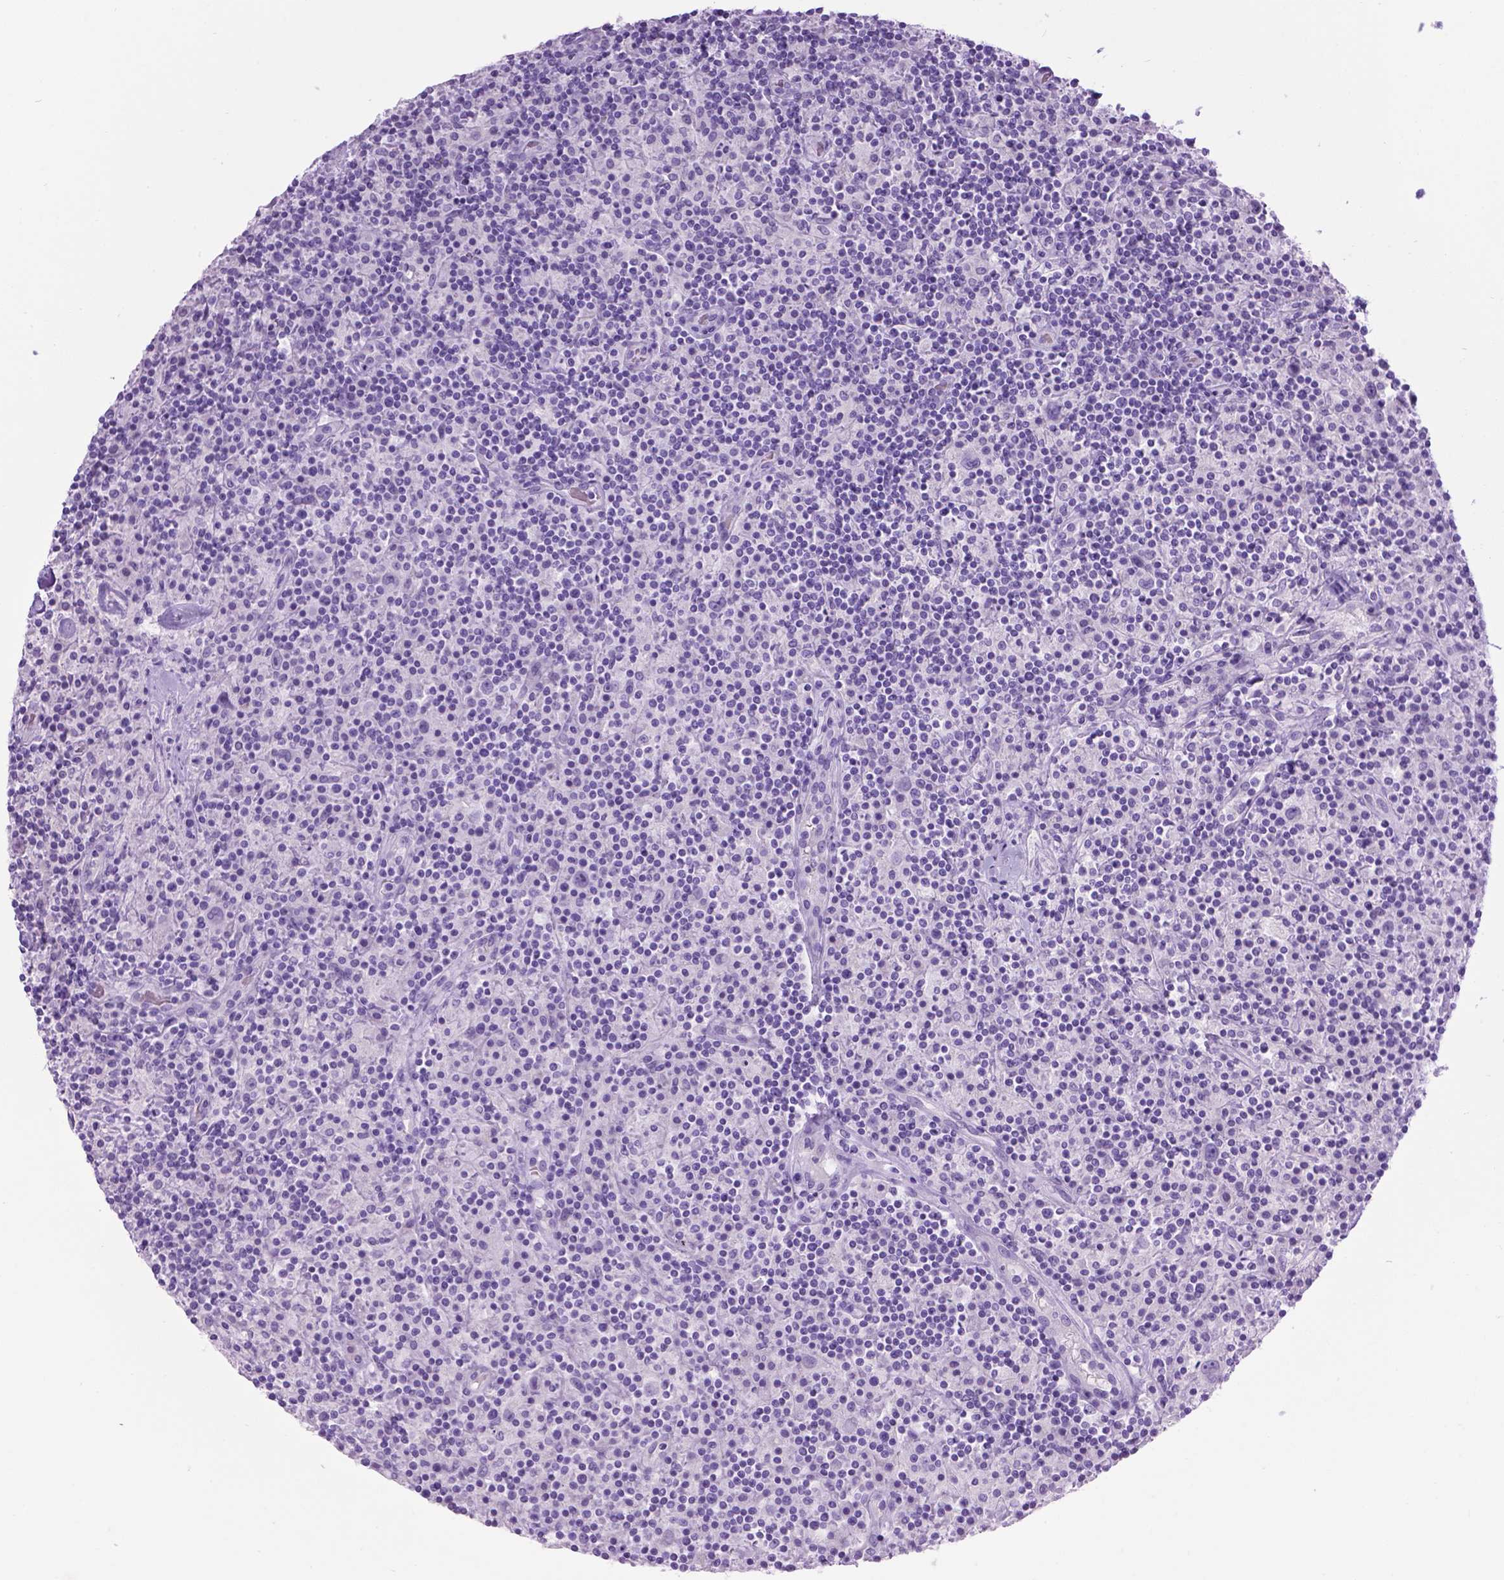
{"staining": {"intensity": "negative", "quantity": "none", "location": "none"}, "tissue": "lymphoma", "cell_type": "Tumor cells", "image_type": "cancer", "snomed": [{"axis": "morphology", "description": "Hodgkin's disease, NOS"}, {"axis": "topography", "description": "Lymph node"}], "caption": "DAB (3,3'-diaminobenzidine) immunohistochemical staining of human Hodgkin's disease shows no significant staining in tumor cells.", "gene": "LELP1", "patient": {"sex": "male", "age": 70}}